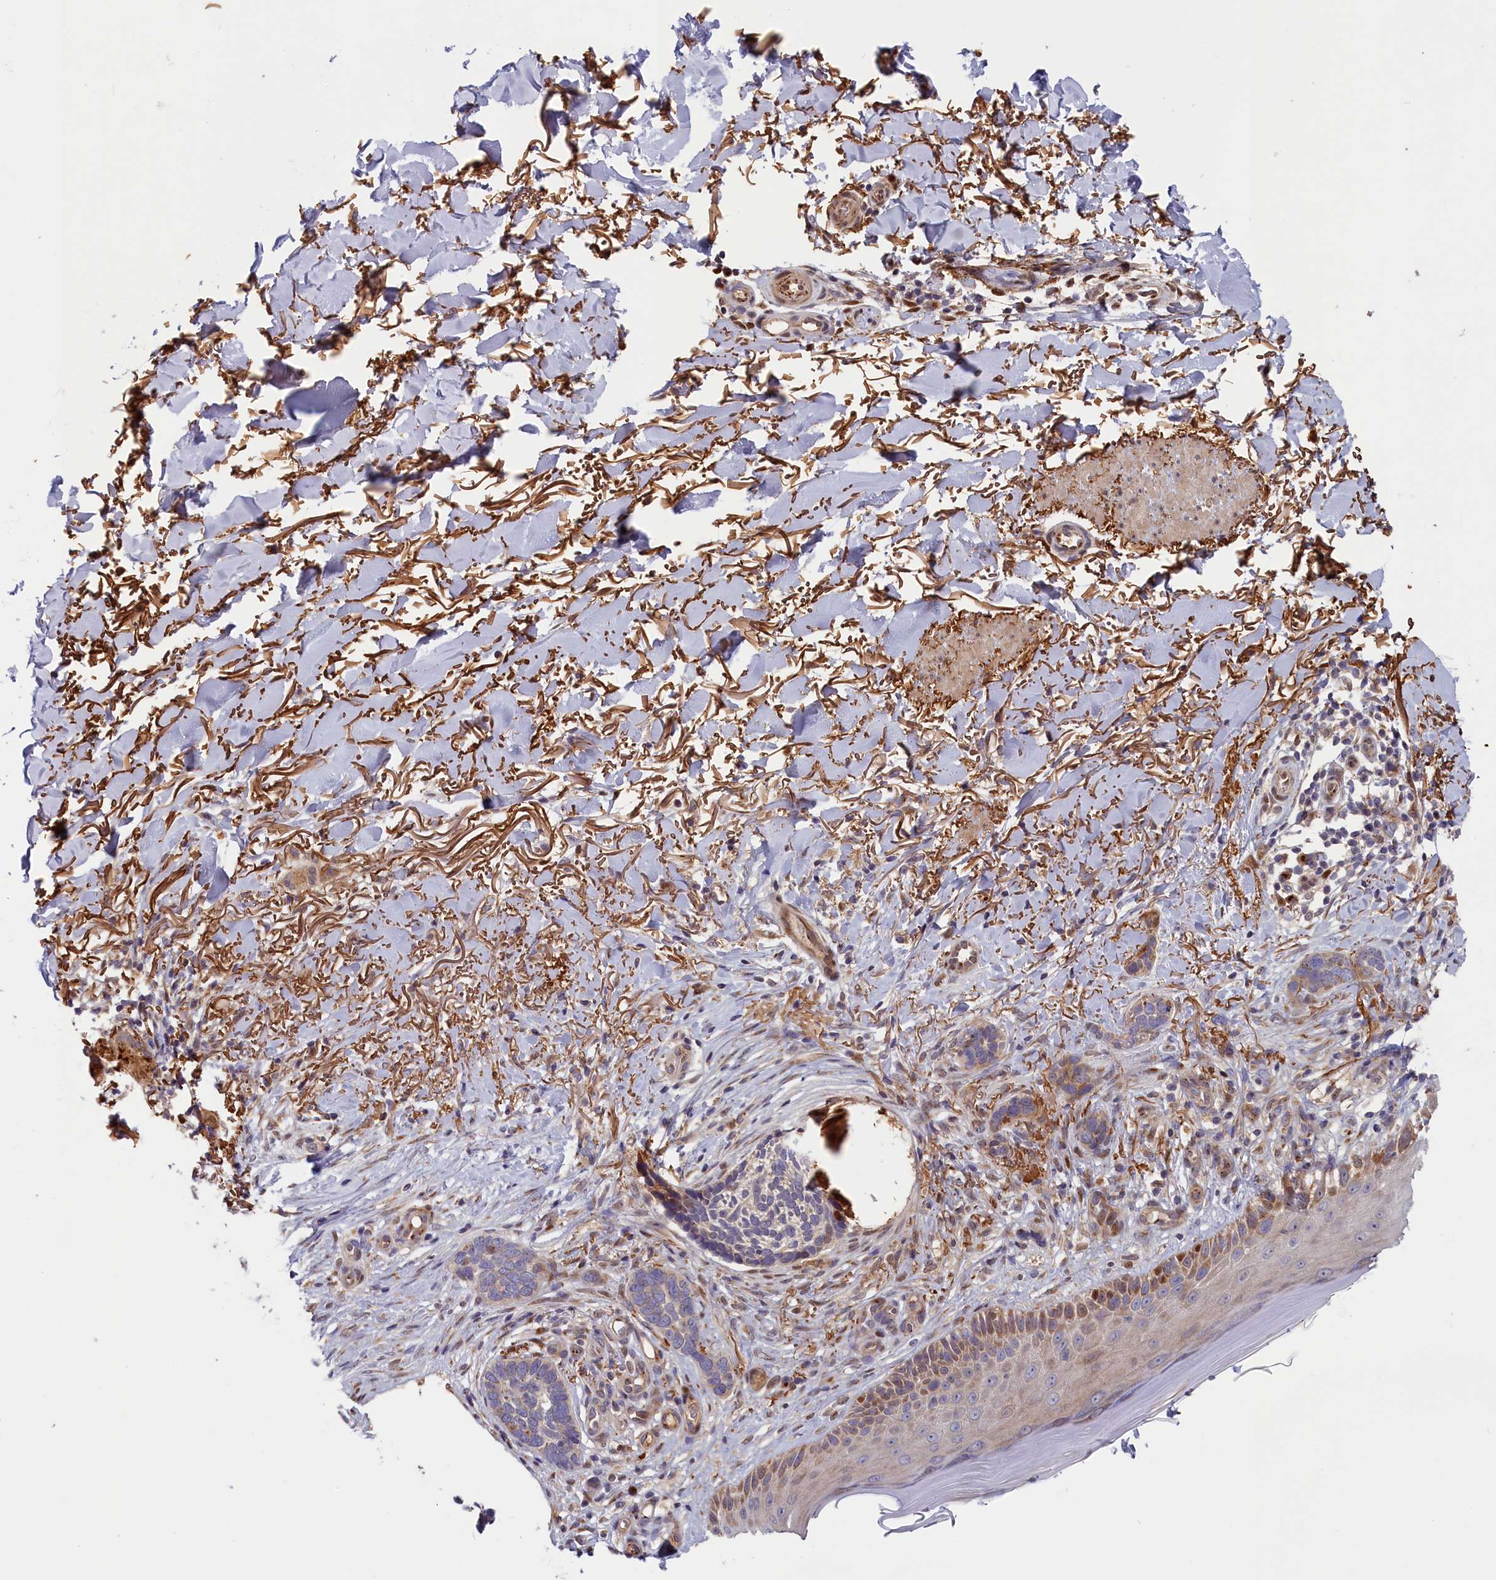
{"staining": {"intensity": "weak", "quantity": "<25%", "location": "cytoplasmic/membranous"}, "tissue": "skin cancer", "cell_type": "Tumor cells", "image_type": "cancer", "snomed": [{"axis": "morphology", "description": "Normal tissue, NOS"}, {"axis": "morphology", "description": "Basal cell carcinoma"}, {"axis": "topography", "description": "Skin"}], "caption": "Immunohistochemistry (IHC) image of skin cancer (basal cell carcinoma) stained for a protein (brown), which displays no positivity in tumor cells.", "gene": "CHST12", "patient": {"sex": "female", "age": 67}}